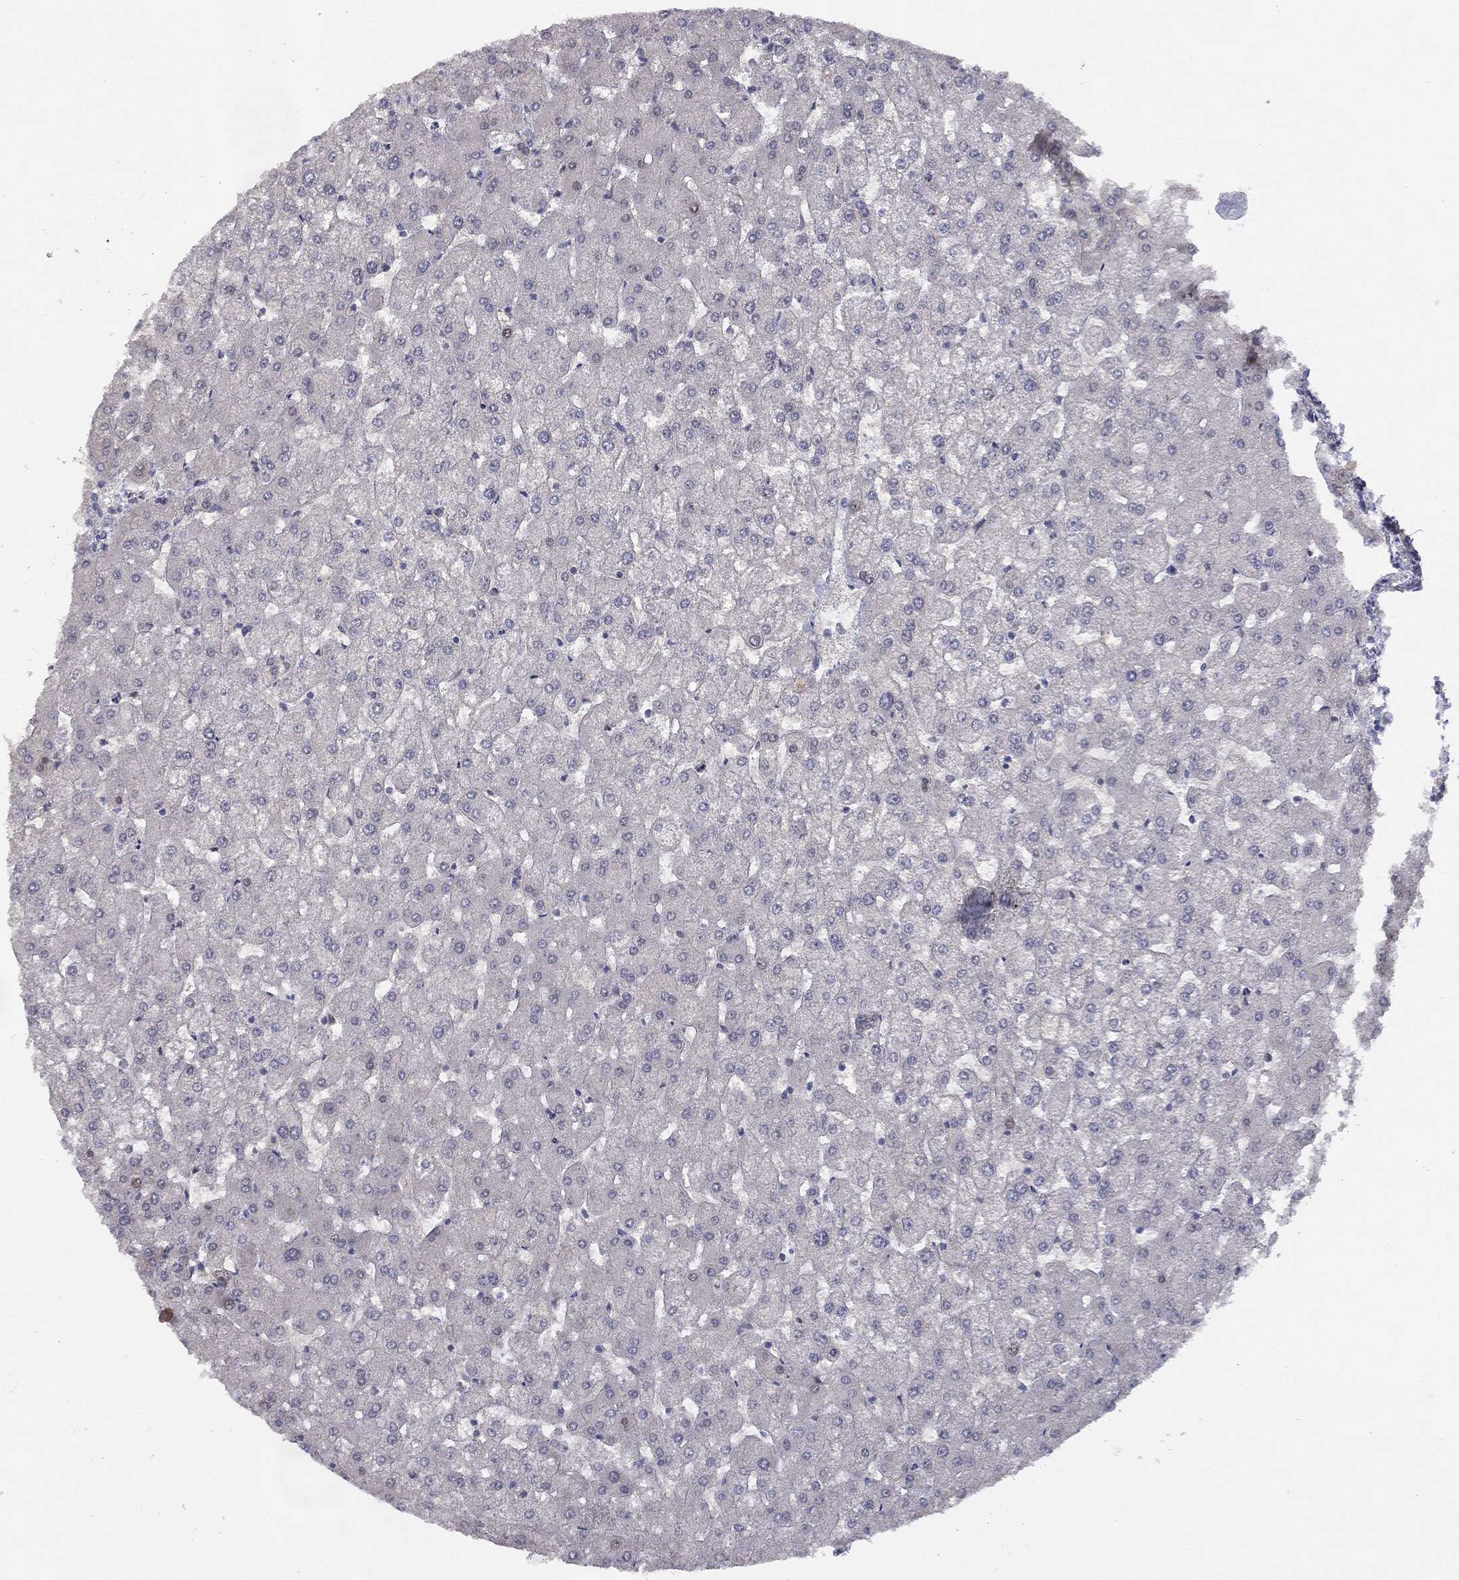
{"staining": {"intensity": "negative", "quantity": "none", "location": "none"}, "tissue": "liver", "cell_type": "Cholangiocytes", "image_type": "normal", "snomed": [{"axis": "morphology", "description": "Normal tissue, NOS"}, {"axis": "topography", "description": "Liver"}], "caption": "Liver stained for a protein using IHC reveals no staining cholangiocytes.", "gene": "MUC1", "patient": {"sex": "female", "age": 32}}